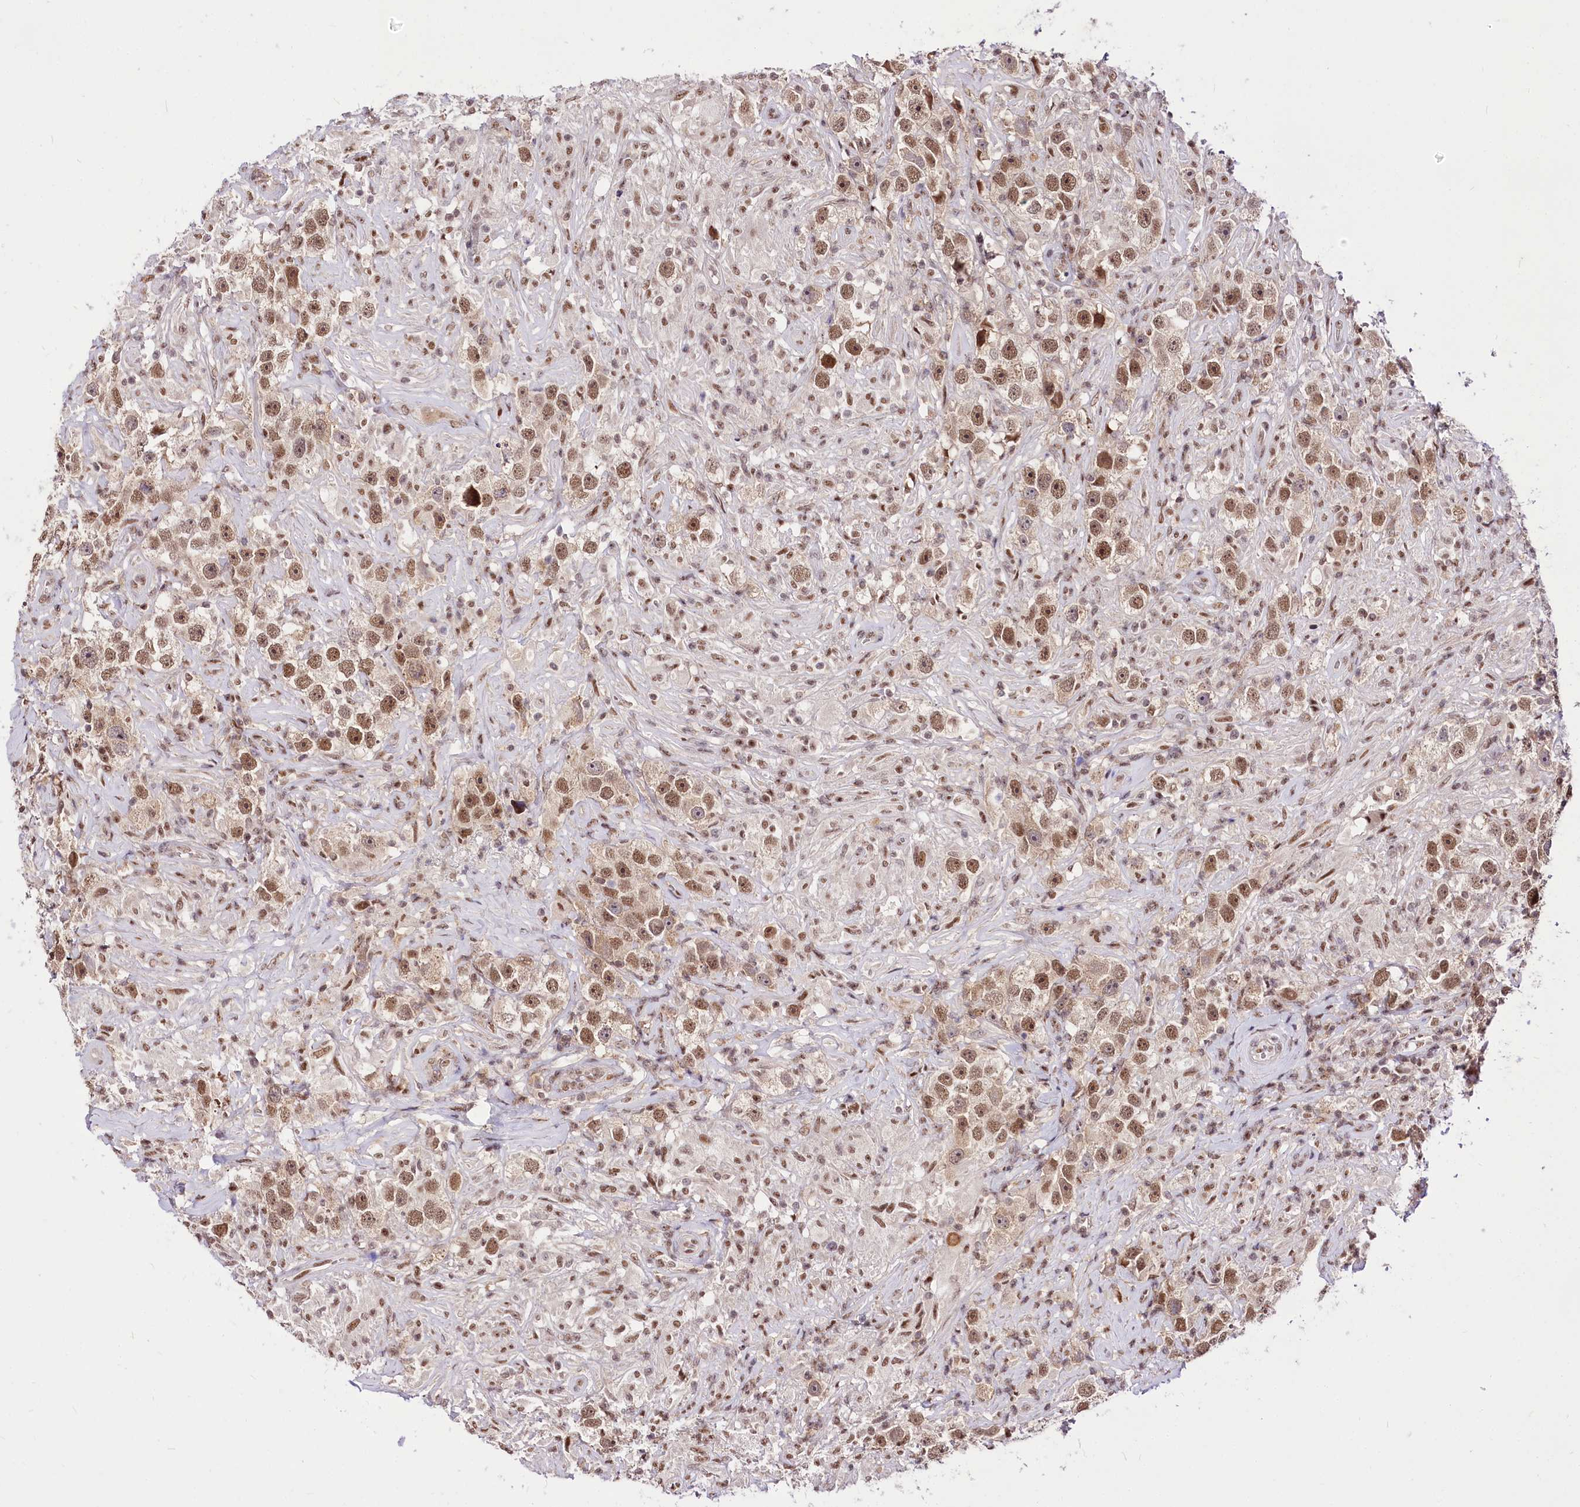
{"staining": {"intensity": "moderate", "quantity": ">75%", "location": "nuclear"}, "tissue": "testis cancer", "cell_type": "Tumor cells", "image_type": "cancer", "snomed": [{"axis": "morphology", "description": "Seminoma, NOS"}, {"axis": "topography", "description": "Testis"}], "caption": "A high-resolution histopathology image shows immunohistochemistry staining of testis cancer, which displays moderate nuclear positivity in about >75% of tumor cells.", "gene": "POLA2", "patient": {"sex": "male", "age": 49}}